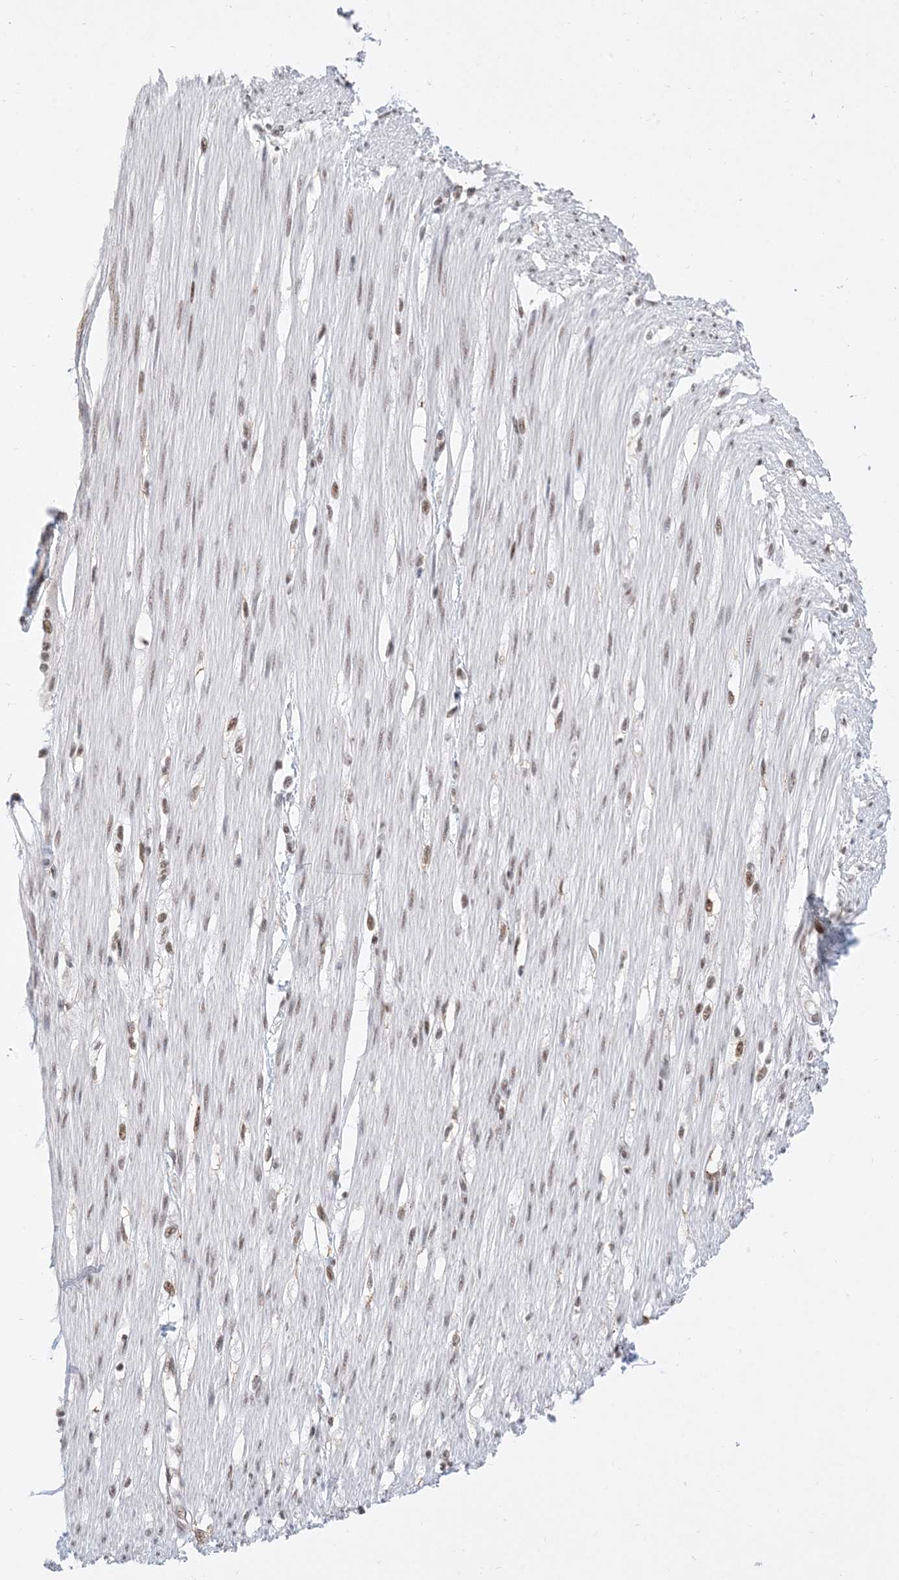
{"staining": {"intensity": "weak", "quantity": "25%-75%", "location": "nuclear"}, "tissue": "smooth muscle", "cell_type": "Smooth muscle cells", "image_type": "normal", "snomed": [{"axis": "morphology", "description": "Normal tissue, NOS"}, {"axis": "morphology", "description": "Adenocarcinoma, NOS"}, {"axis": "topography", "description": "Colon"}, {"axis": "topography", "description": "Peripheral nerve tissue"}], "caption": "High-power microscopy captured an IHC photomicrograph of normal smooth muscle, revealing weak nuclear positivity in about 25%-75% of smooth muscle cells. The staining was performed using DAB (3,3'-diaminobenzidine), with brown indicating positive protein expression. Nuclei are stained blue with hematoxylin.", "gene": "SF3A3", "patient": {"sex": "male", "age": 14}}